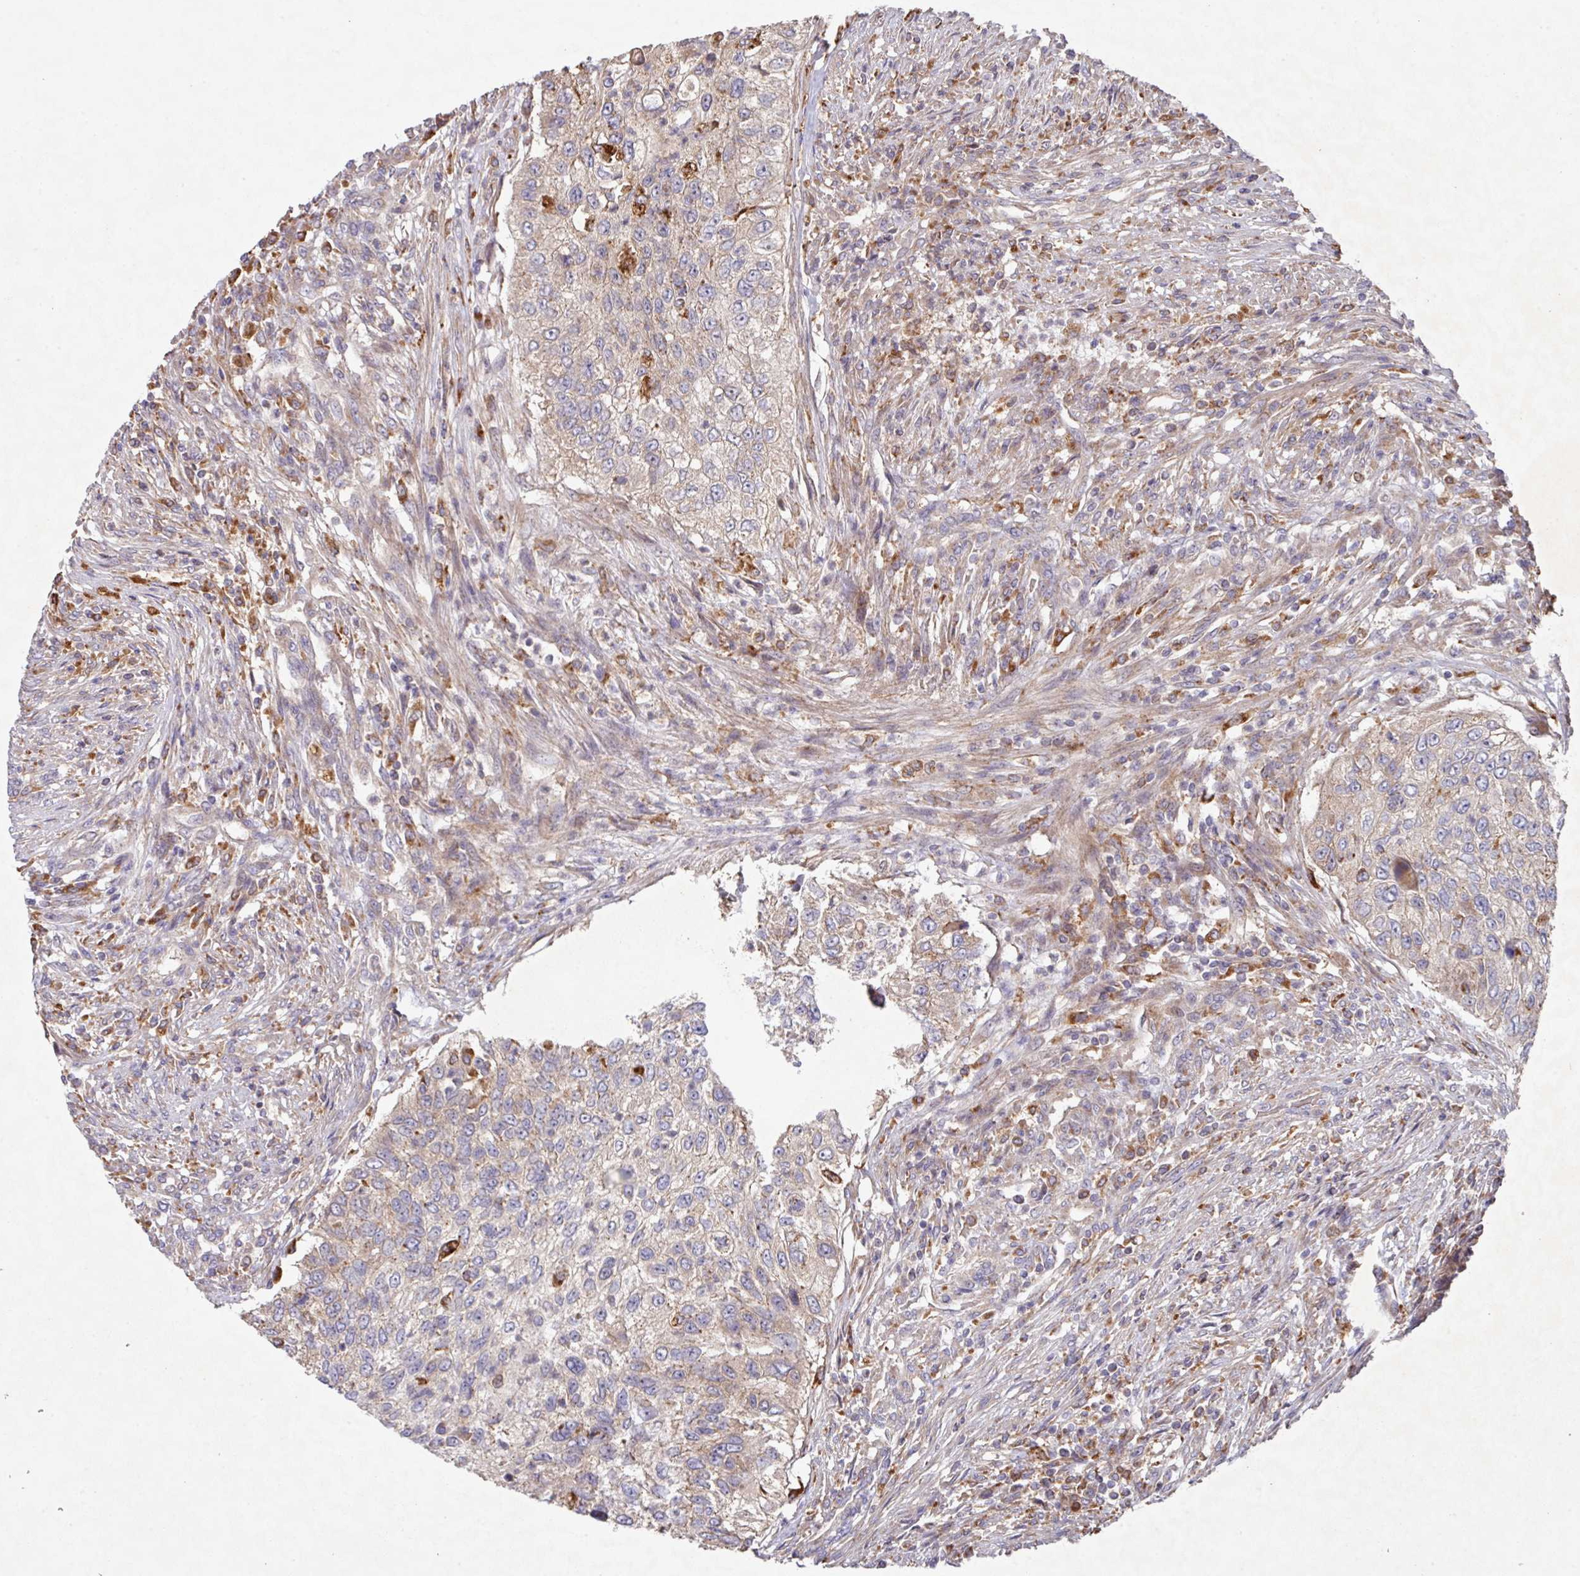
{"staining": {"intensity": "weak", "quantity": "<25%", "location": "cytoplasmic/membranous"}, "tissue": "urothelial cancer", "cell_type": "Tumor cells", "image_type": "cancer", "snomed": [{"axis": "morphology", "description": "Urothelial carcinoma, High grade"}, {"axis": "topography", "description": "Urinary bladder"}], "caption": "Immunohistochemistry (IHC) of urothelial cancer exhibits no positivity in tumor cells.", "gene": "TRIM14", "patient": {"sex": "female", "age": 60}}